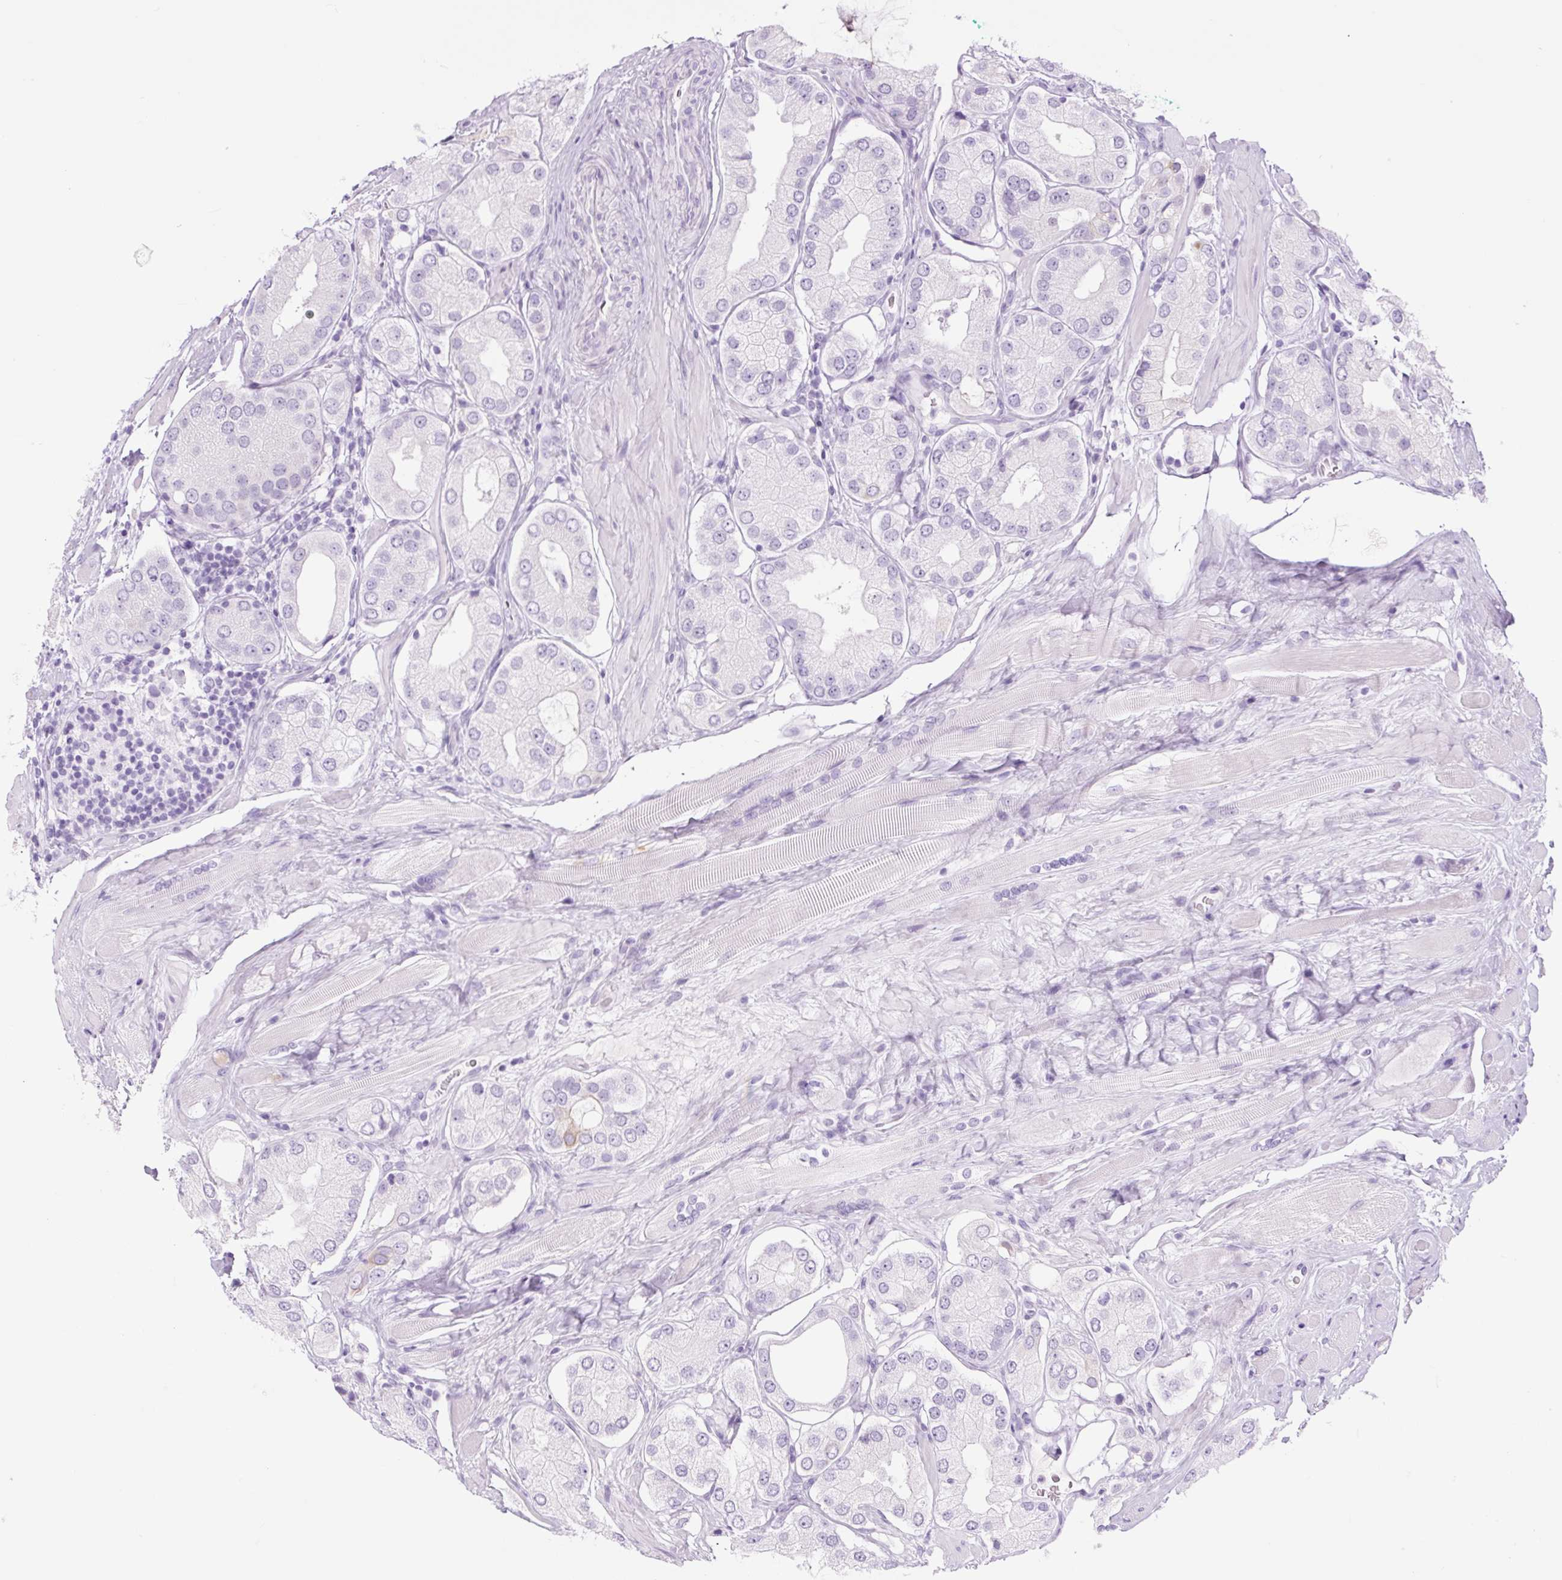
{"staining": {"intensity": "negative", "quantity": "none", "location": "none"}, "tissue": "prostate cancer", "cell_type": "Tumor cells", "image_type": "cancer", "snomed": [{"axis": "morphology", "description": "Adenocarcinoma, Low grade"}, {"axis": "topography", "description": "Prostate"}], "caption": "Image shows no protein expression in tumor cells of prostate cancer (low-grade adenocarcinoma) tissue.", "gene": "TFF2", "patient": {"sex": "male", "age": 42}}